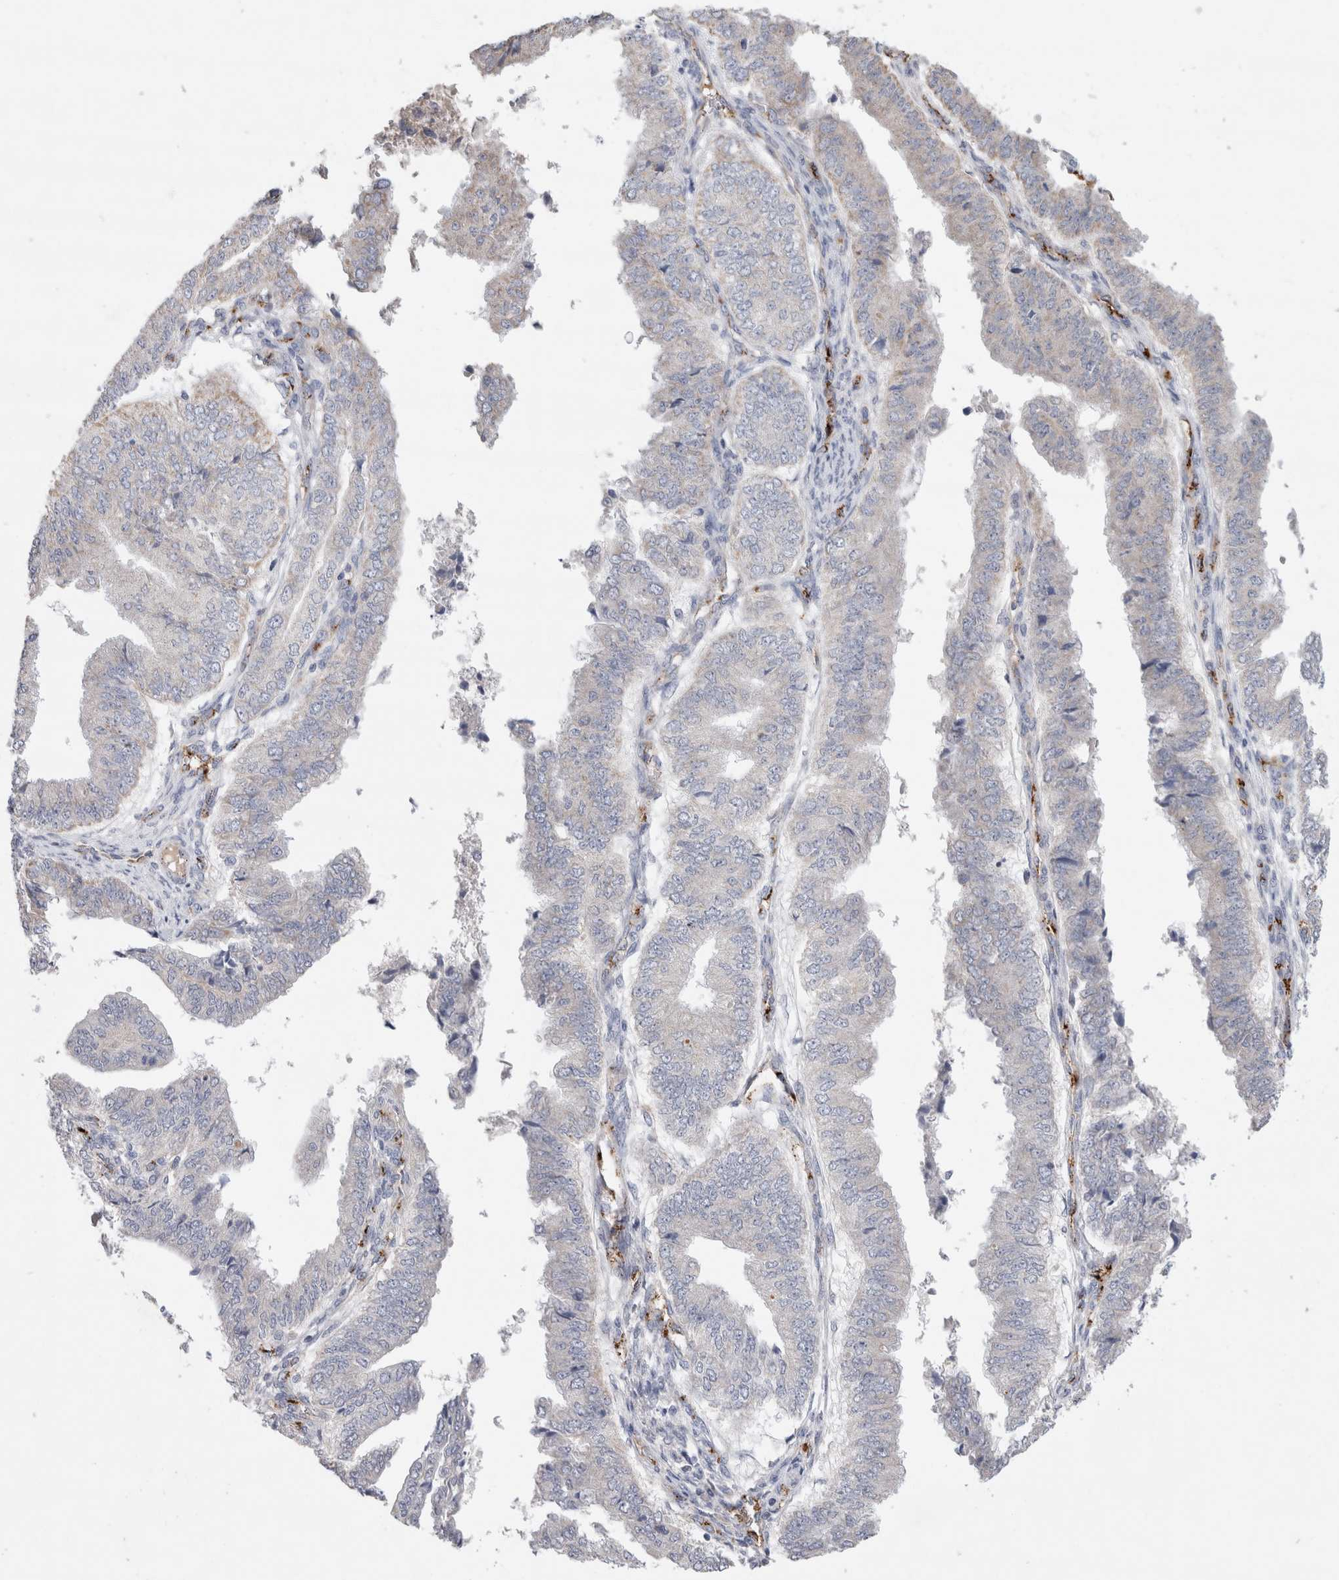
{"staining": {"intensity": "negative", "quantity": "none", "location": "none"}, "tissue": "endometrial cancer", "cell_type": "Tumor cells", "image_type": "cancer", "snomed": [{"axis": "morphology", "description": "Polyp, NOS"}, {"axis": "morphology", "description": "Adenocarcinoma, NOS"}, {"axis": "morphology", "description": "Adenoma, NOS"}, {"axis": "topography", "description": "Endometrium"}], "caption": "DAB immunohistochemical staining of endometrial cancer shows no significant expression in tumor cells. (IHC, brightfield microscopy, high magnification).", "gene": "IARS2", "patient": {"sex": "female", "age": 79}}